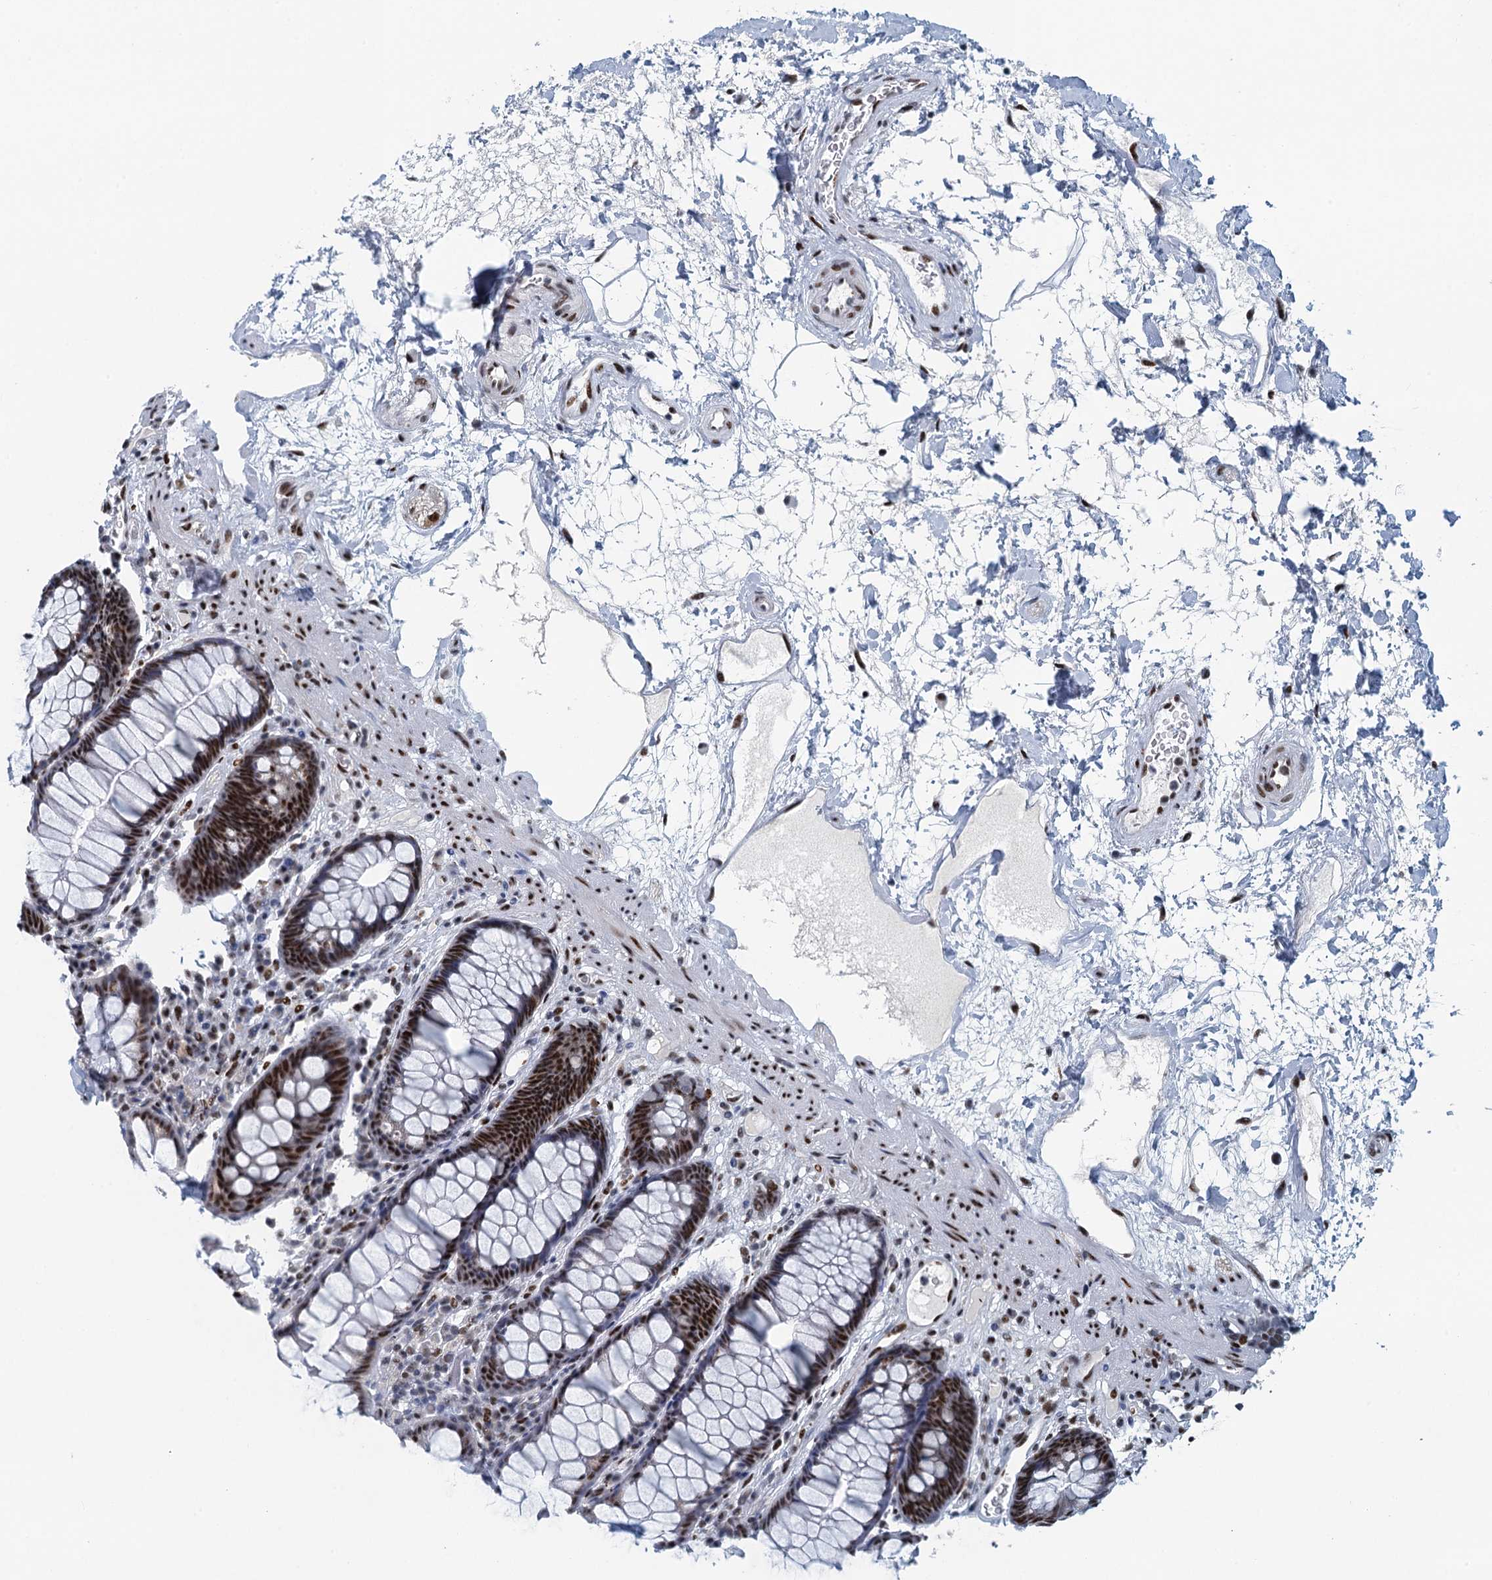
{"staining": {"intensity": "strong", "quantity": ">75%", "location": "nuclear"}, "tissue": "rectum", "cell_type": "Glandular cells", "image_type": "normal", "snomed": [{"axis": "morphology", "description": "Normal tissue, NOS"}, {"axis": "topography", "description": "Rectum"}], "caption": "Glandular cells reveal strong nuclear positivity in approximately >75% of cells in benign rectum.", "gene": "TTLL9", "patient": {"sex": "male", "age": 64}}